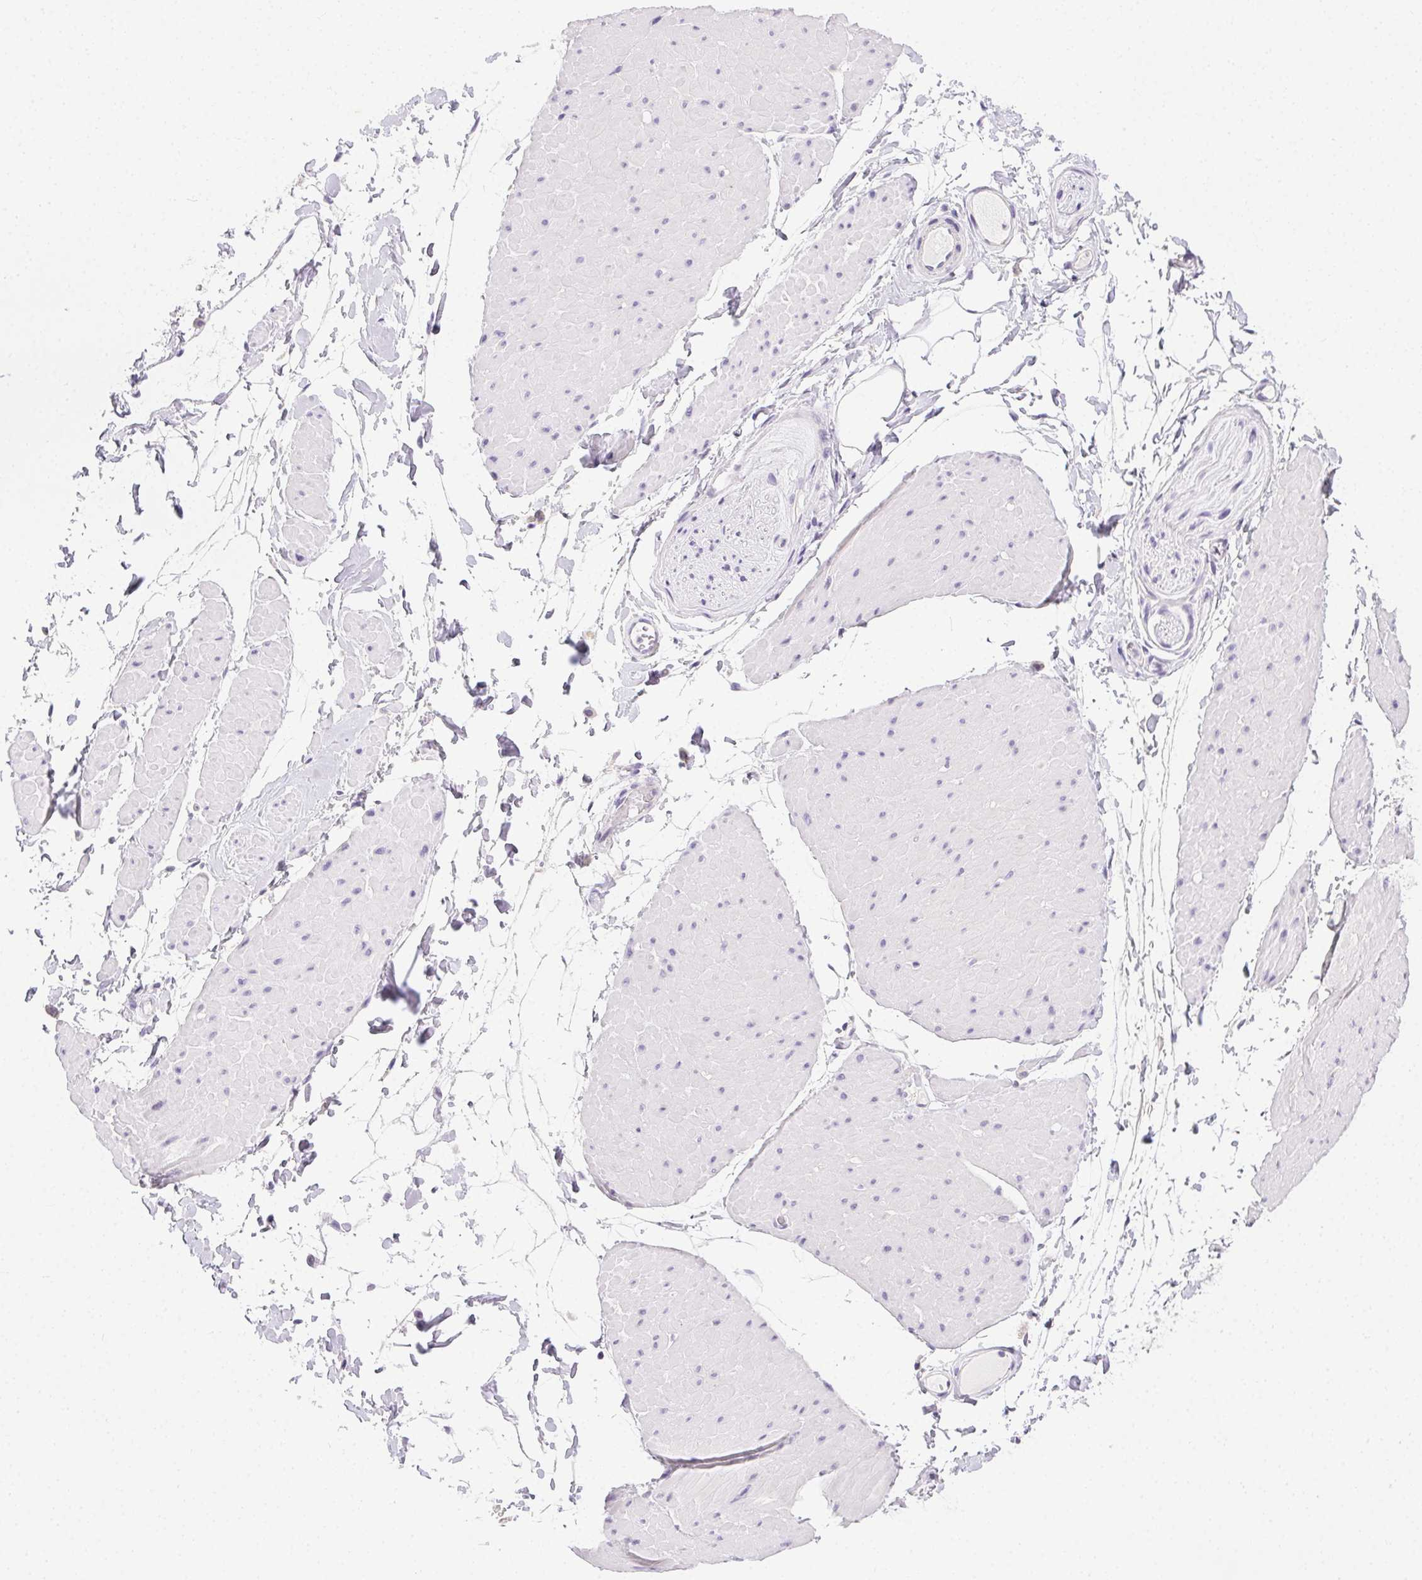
{"staining": {"intensity": "negative", "quantity": "none", "location": "none"}, "tissue": "adipose tissue", "cell_type": "Adipocytes", "image_type": "normal", "snomed": [{"axis": "morphology", "description": "Normal tissue, NOS"}, {"axis": "topography", "description": "Smooth muscle"}, {"axis": "topography", "description": "Peripheral nerve tissue"}], "caption": "Adipose tissue stained for a protein using immunohistochemistry (IHC) exhibits no expression adipocytes.", "gene": "C20orf85", "patient": {"sex": "male", "age": 58}}